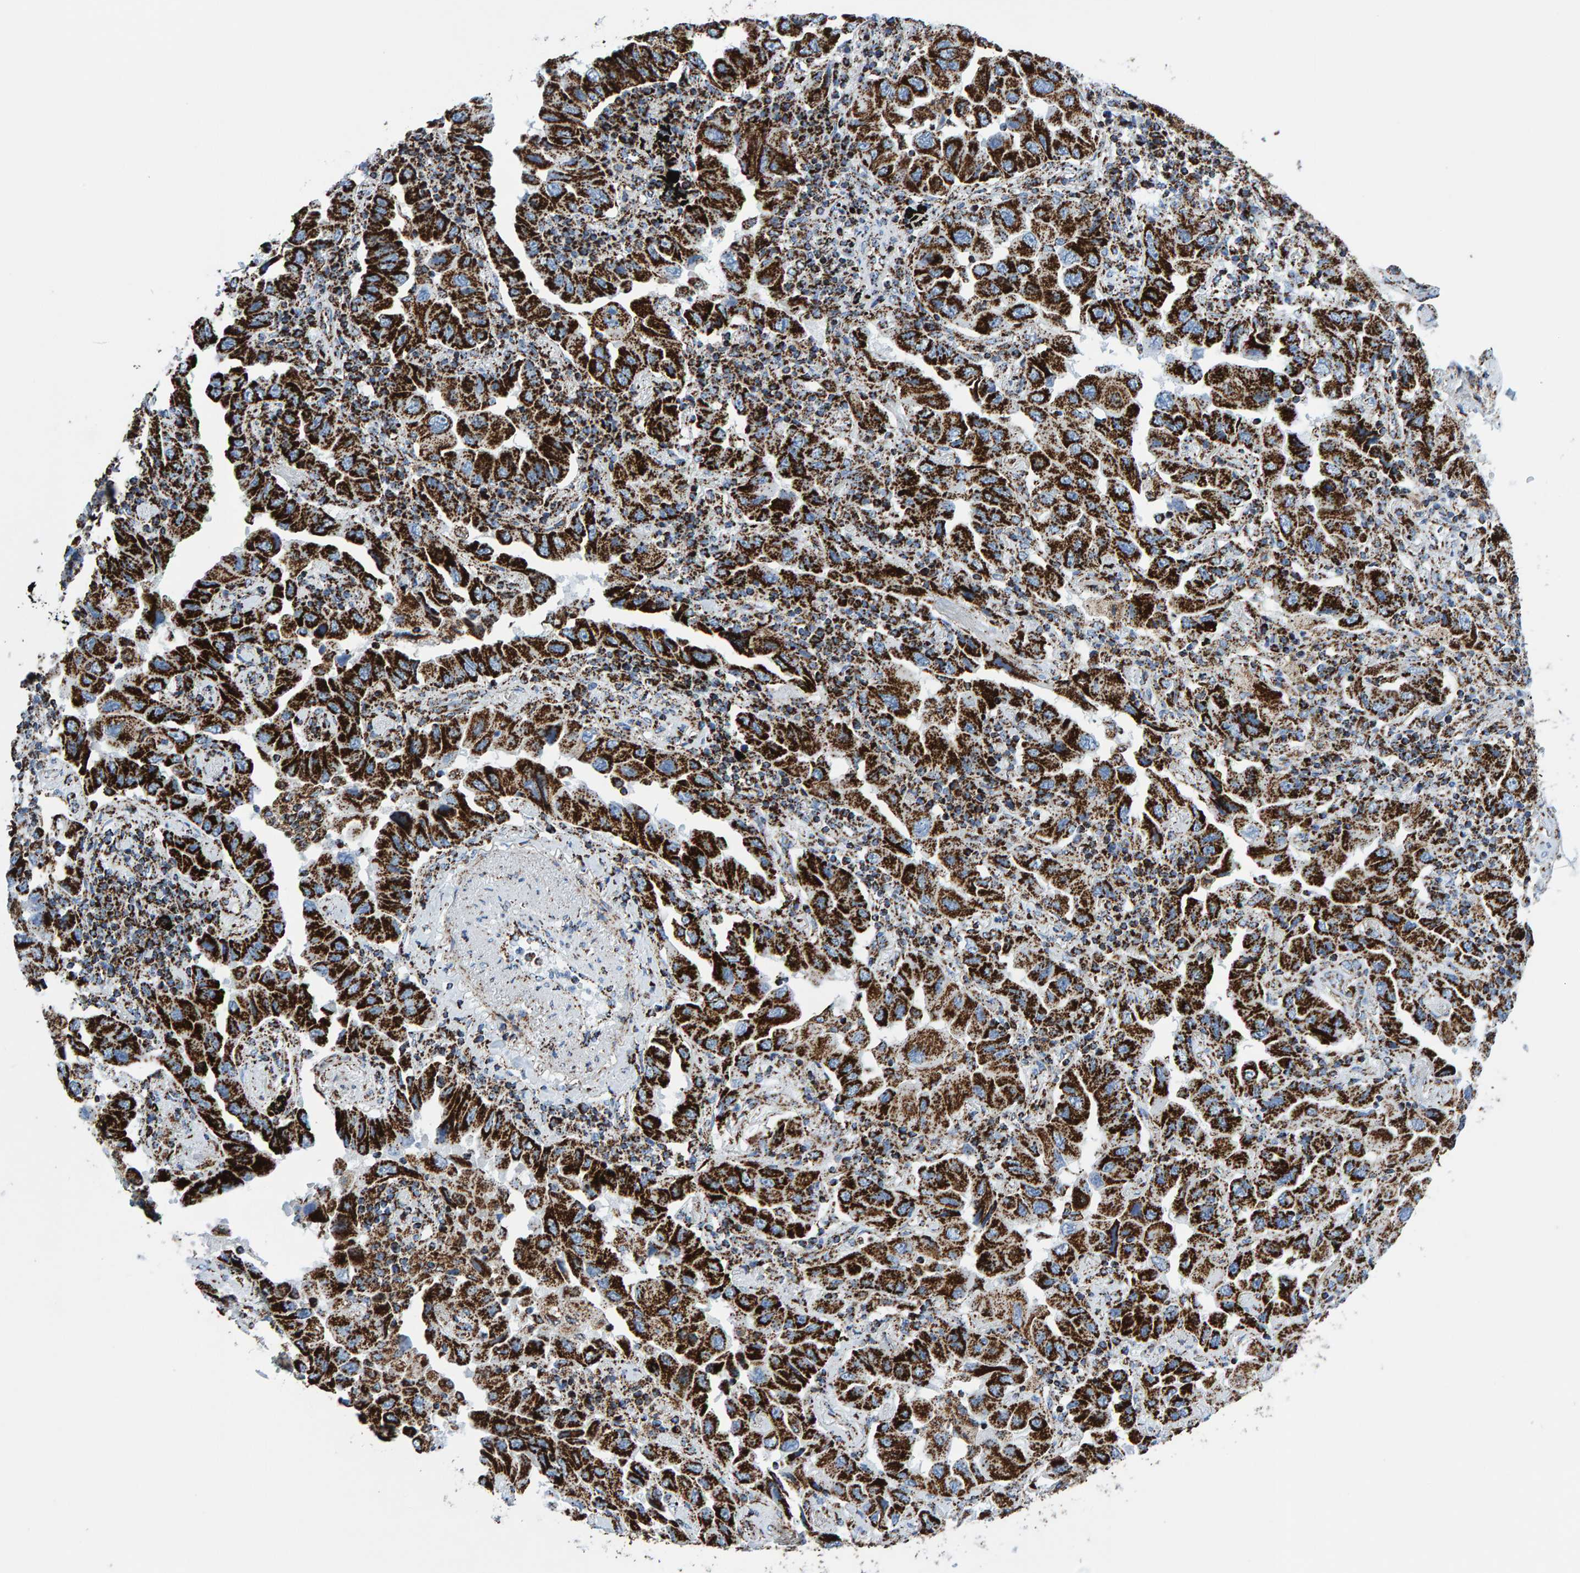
{"staining": {"intensity": "strong", "quantity": ">75%", "location": "cytoplasmic/membranous"}, "tissue": "lung cancer", "cell_type": "Tumor cells", "image_type": "cancer", "snomed": [{"axis": "morphology", "description": "Adenocarcinoma, NOS"}, {"axis": "topography", "description": "Lung"}], "caption": "Lung cancer (adenocarcinoma) stained with a brown dye exhibits strong cytoplasmic/membranous positive positivity in approximately >75% of tumor cells.", "gene": "ENSG00000262660", "patient": {"sex": "female", "age": 65}}